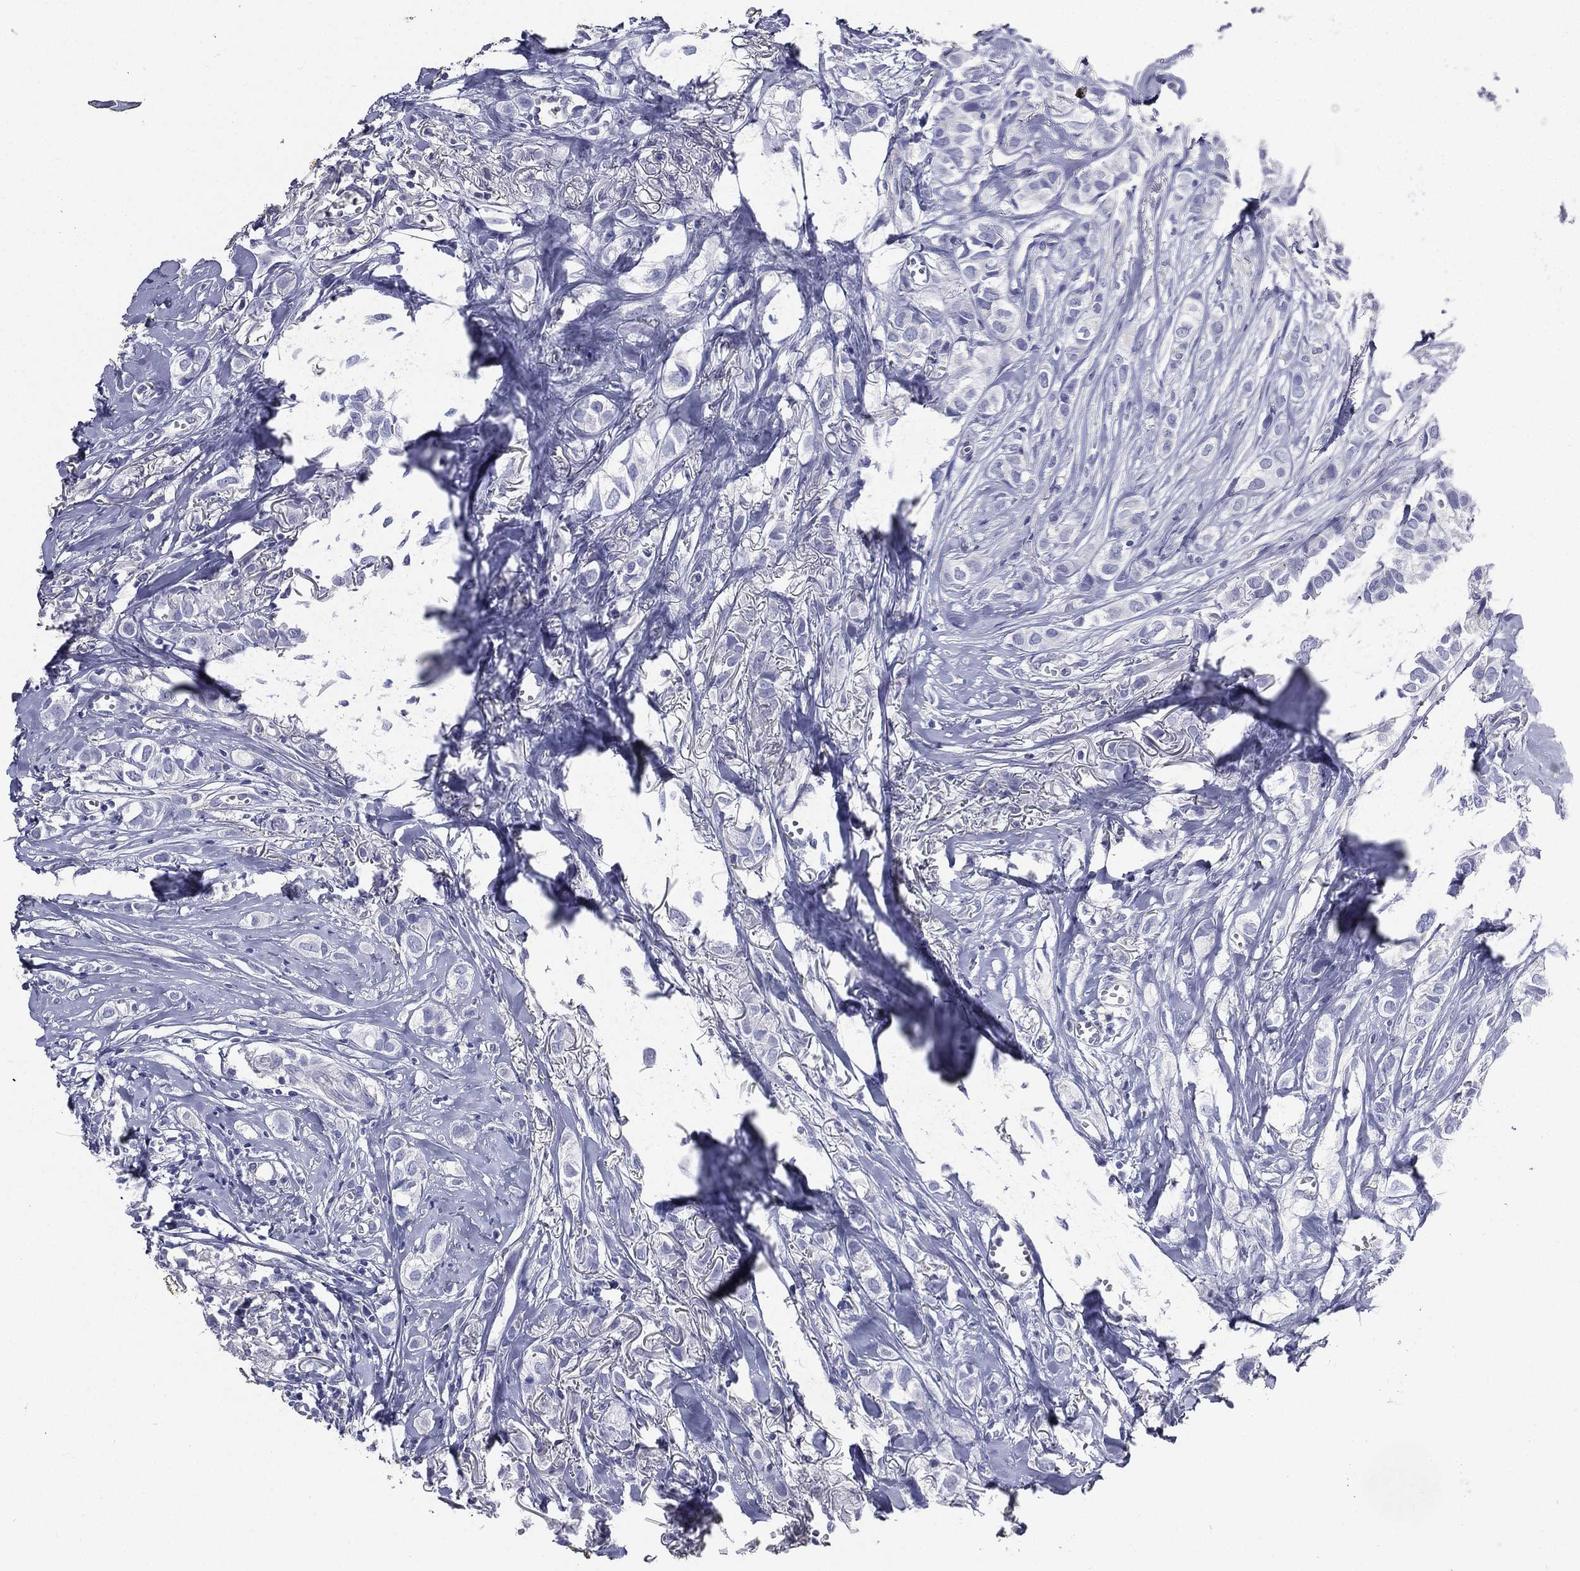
{"staining": {"intensity": "negative", "quantity": "none", "location": "none"}, "tissue": "breast cancer", "cell_type": "Tumor cells", "image_type": "cancer", "snomed": [{"axis": "morphology", "description": "Duct carcinoma"}, {"axis": "topography", "description": "Breast"}], "caption": "A photomicrograph of breast cancer (infiltrating ductal carcinoma) stained for a protein exhibits no brown staining in tumor cells. The staining is performed using DAB (3,3'-diaminobenzidine) brown chromogen with nuclei counter-stained in using hematoxylin.", "gene": "DPYS", "patient": {"sex": "female", "age": 85}}